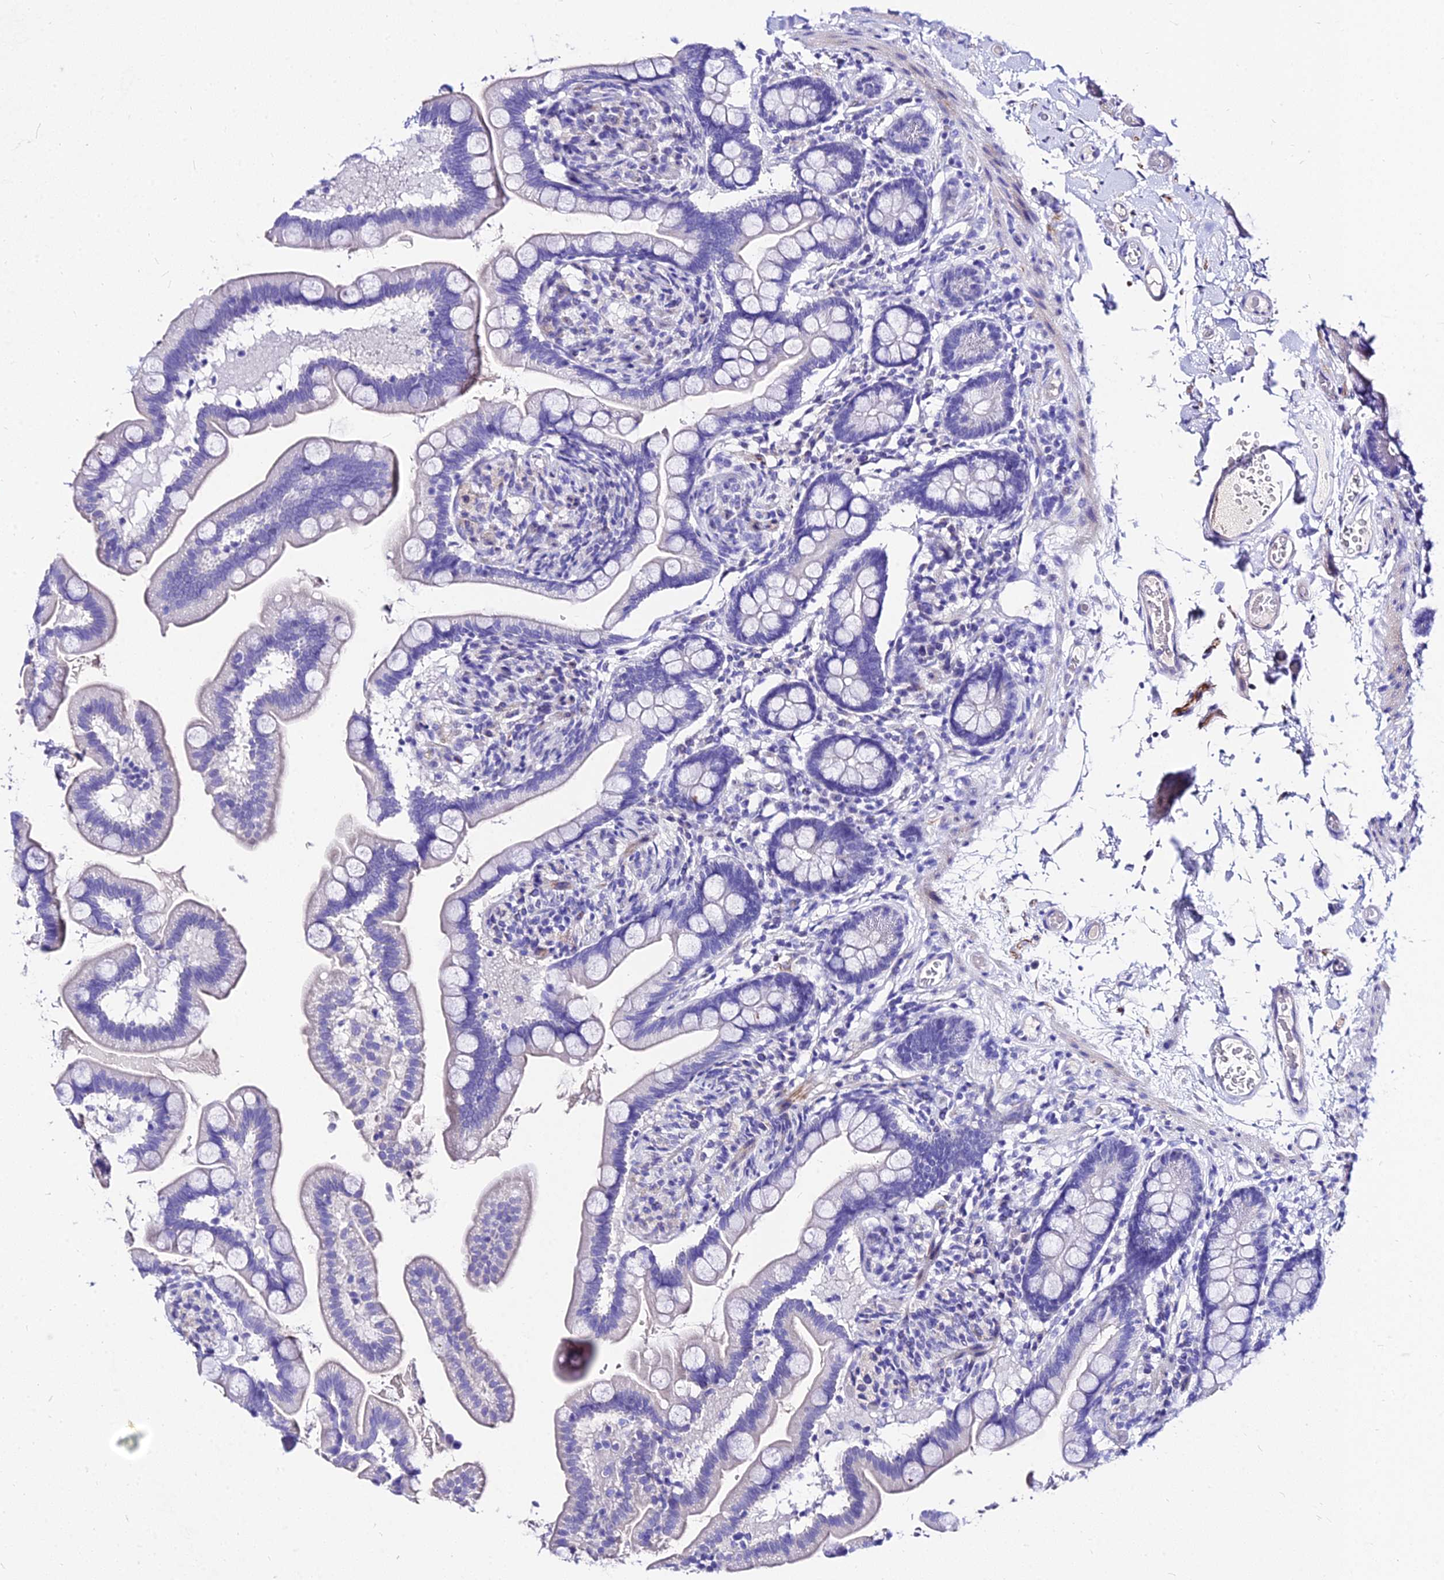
{"staining": {"intensity": "negative", "quantity": "none", "location": "none"}, "tissue": "small intestine", "cell_type": "Glandular cells", "image_type": "normal", "snomed": [{"axis": "morphology", "description": "Normal tissue, NOS"}, {"axis": "topography", "description": "Small intestine"}], "caption": "Glandular cells are negative for brown protein staining in normal small intestine.", "gene": "DEFB106A", "patient": {"sex": "female", "age": 64}}